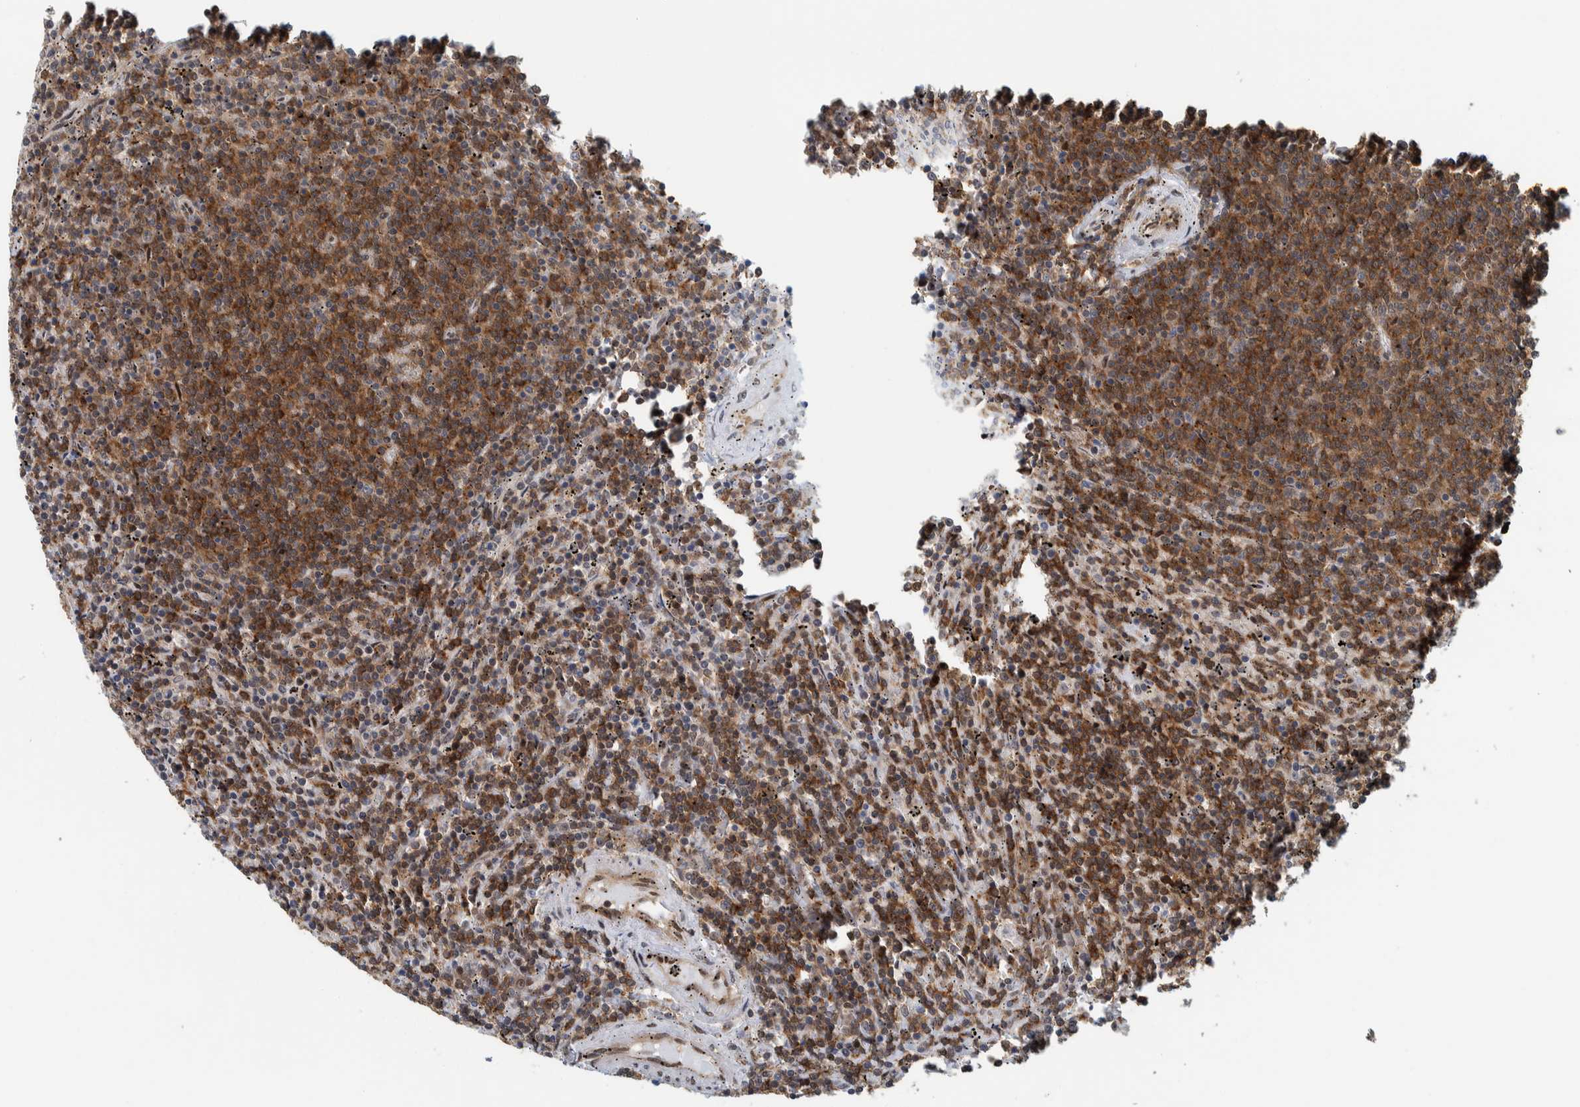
{"staining": {"intensity": "strong", "quantity": ">75%", "location": "cytoplasmic/membranous"}, "tissue": "lymphoma", "cell_type": "Tumor cells", "image_type": "cancer", "snomed": [{"axis": "morphology", "description": "Malignant lymphoma, non-Hodgkin's type, Low grade"}, {"axis": "topography", "description": "Spleen"}], "caption": "Immunohistochemistry photomicrograph of neoplastic tissue: low-grade malignant lymphoma, non-Hodgkin's type stained using immunohistochemistry reveals high levels of strong protein expression localized specifically in the cytoplasmic/membranous of tumor cells, appearing as a cytoplasmic/membranous brown color.", "gene": "COPS3", "patient": {"sex": "female", "age": 50}}